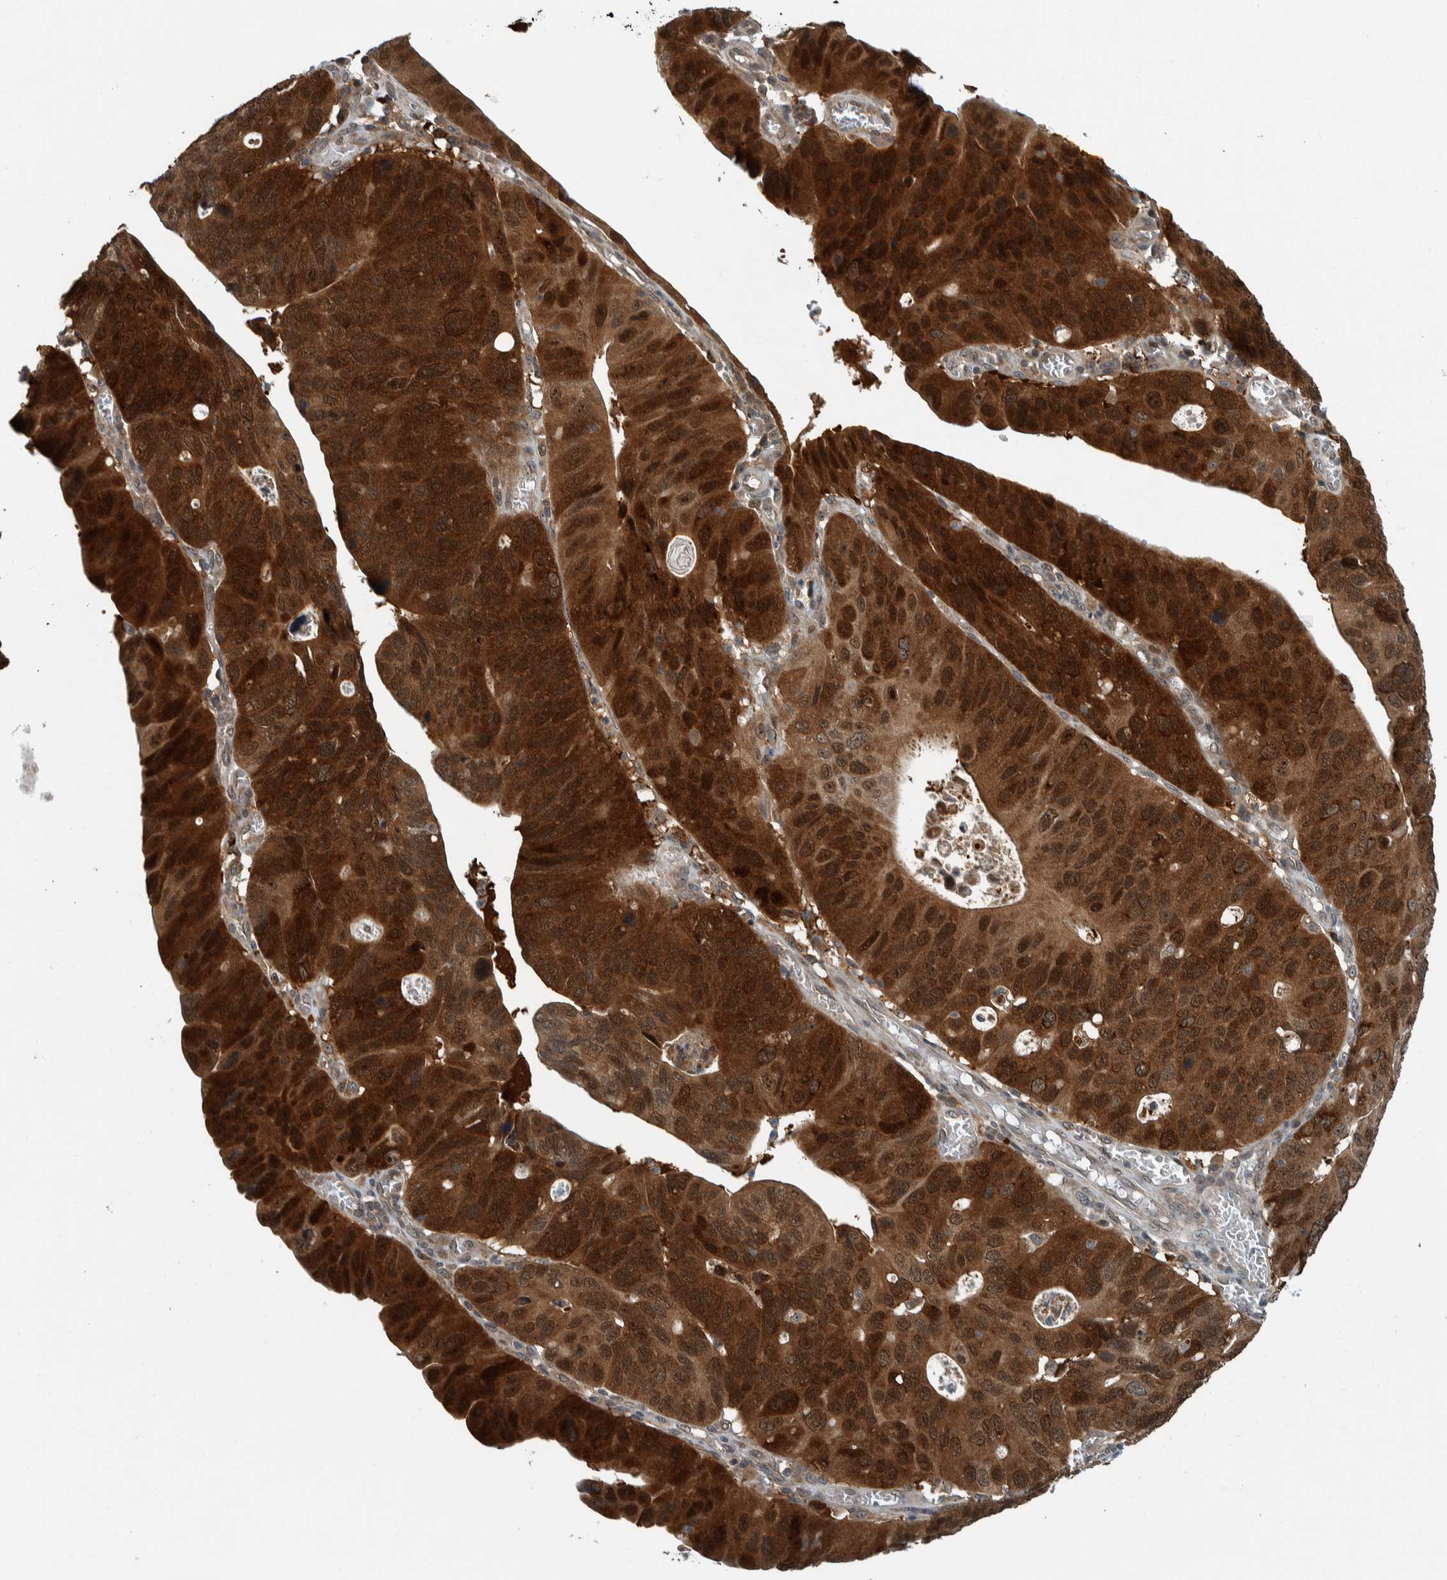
{"staining": {"intensity": "strong", "quantity": ">75%", "location": "cytoplasmic/membranous,nuclear"}, "tissue": "stomach cancer", "cell_type": "Tumor cells", "image_type": "cancer", "snomed": [{"axis": "morphology", "description": "Adenocarcinoma, NOS"}, {"axis": "topography", "description": "Stomach"}], "caption": "The photomicrograph displays staining of adenocarcinoma (stomach), revealing strong cytoplasmic/membranous and nuclear protein staining (brown color) within tumor cells.", "gene": "XPO5", "patient": {"sex": "male", "age": 59}}